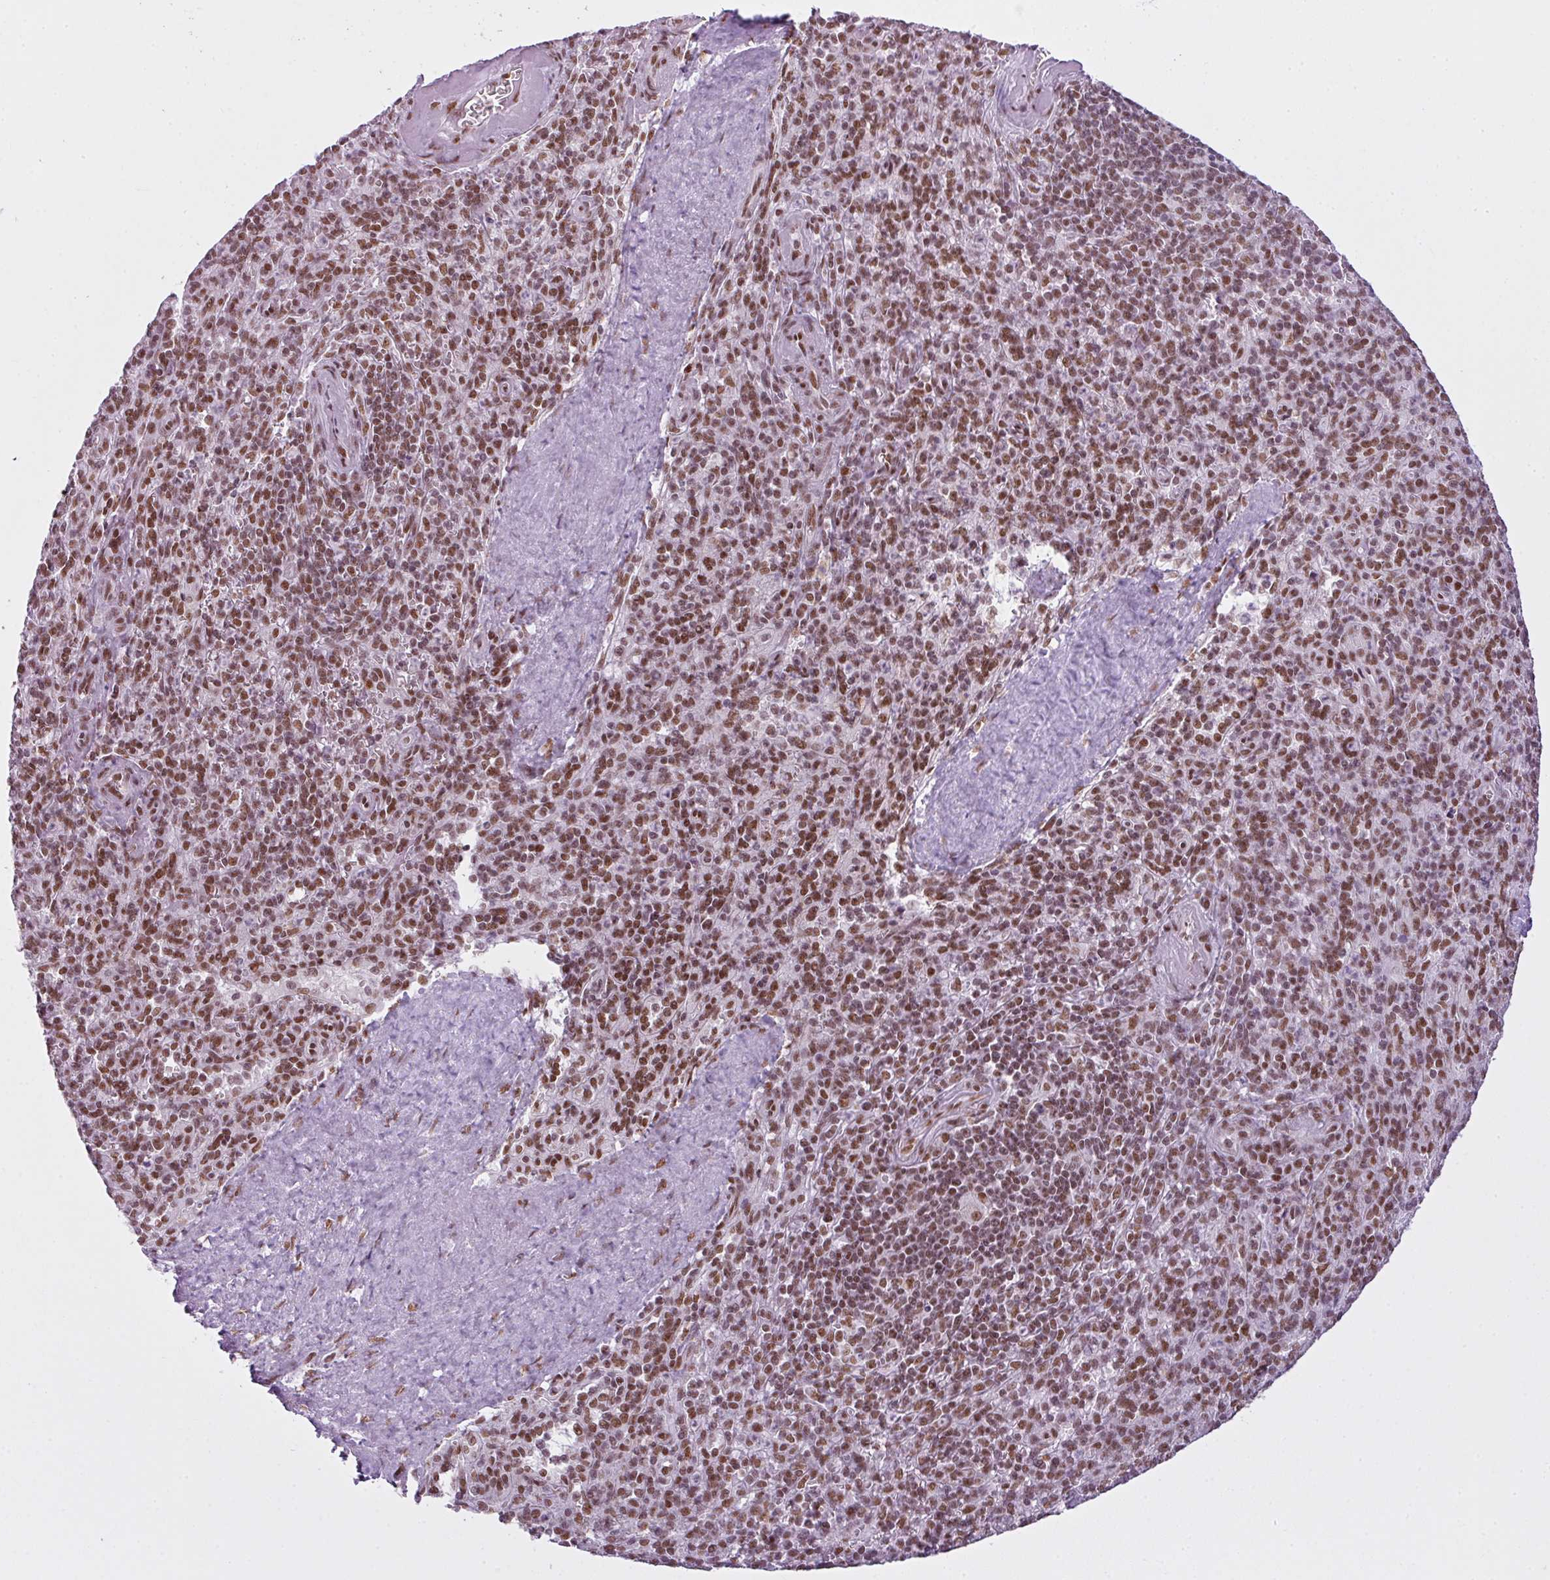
{"staining": {"intensity": "moderate", "quantity": ">75%", "location": "nuclear"}, "tissue": "spleen", "cell_type": "Cells in red pulp", "image_type": "normal", "snomed": [{"axis": "morphology", "description": "Normal tissue, NOS"}, {"axis": "topography", "description": "Spleen"}], "caption": "DAB (3,3'-diaminobenzidine) immunohistochemical staining of benign human spleen shows moderate nuclear protein staining in about >75% of cells in red pulp.", "gene": "ARL6IP4", "patient": {"sex": "female", "age": 70}}